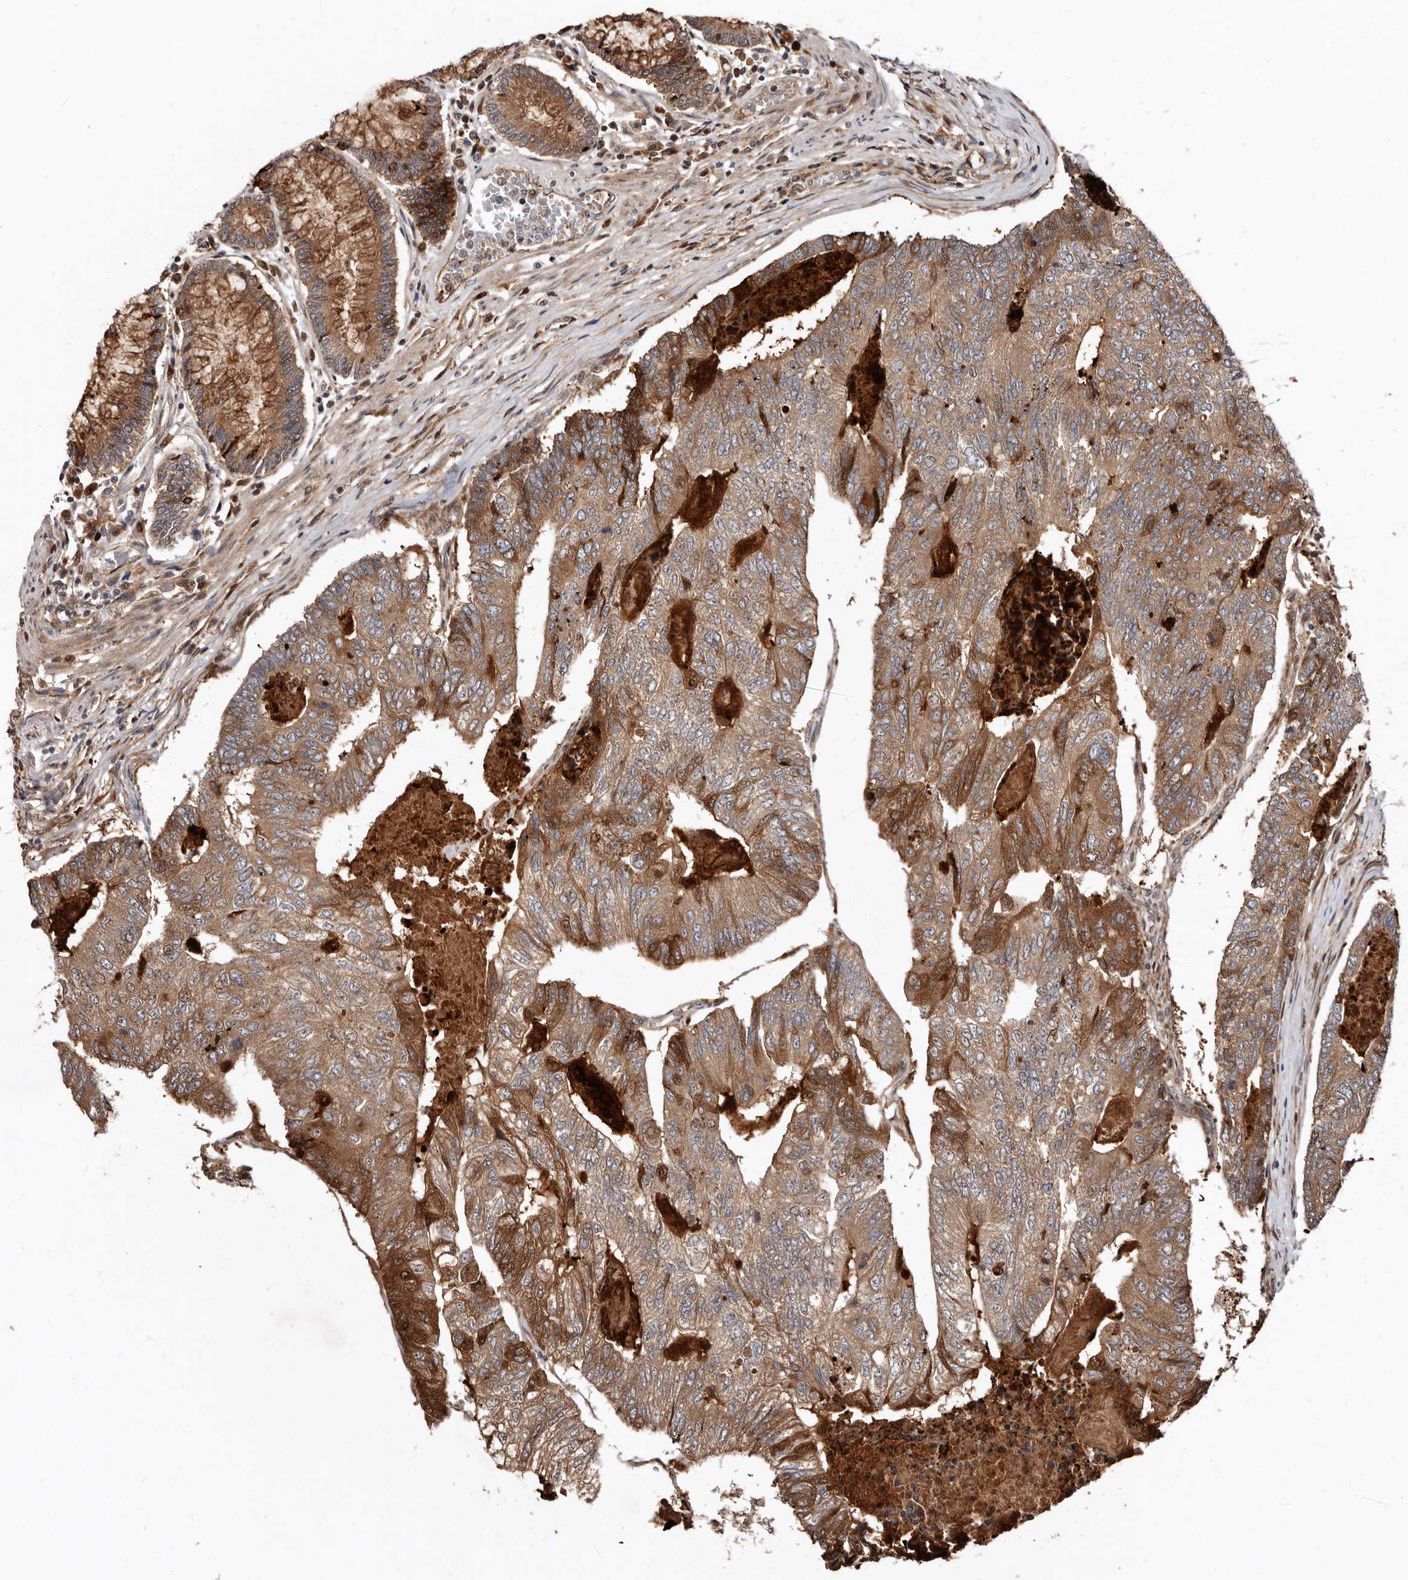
{"staining": {"intensity": "moderate", "quantity": ">75%", "location": "cytoplasmic/membranous"}, "tissue": "colorectal cancer", "cell_type": "Tumor cells", "image_type": "cancer", "snomed": [{"axis": "morphology", "description": "Adenocarcinoma, NOS"}, {"axis": "topography", "description": "Colon"}], "caption": "IHC staining of colorectal adenocarcinoma, which demonstrates medium levels of moderate cytoplasmic/membranous expression in approximately >75% of tumor cells indicating moderate cytoplasmic/membranous protein positivity. The staining was performed using DAB (brown) for protein detection and nuclei were counterstained in hematoxylin (blue).", "gene": "WEE2", "patient": {"sex": "female", "age": 67}}